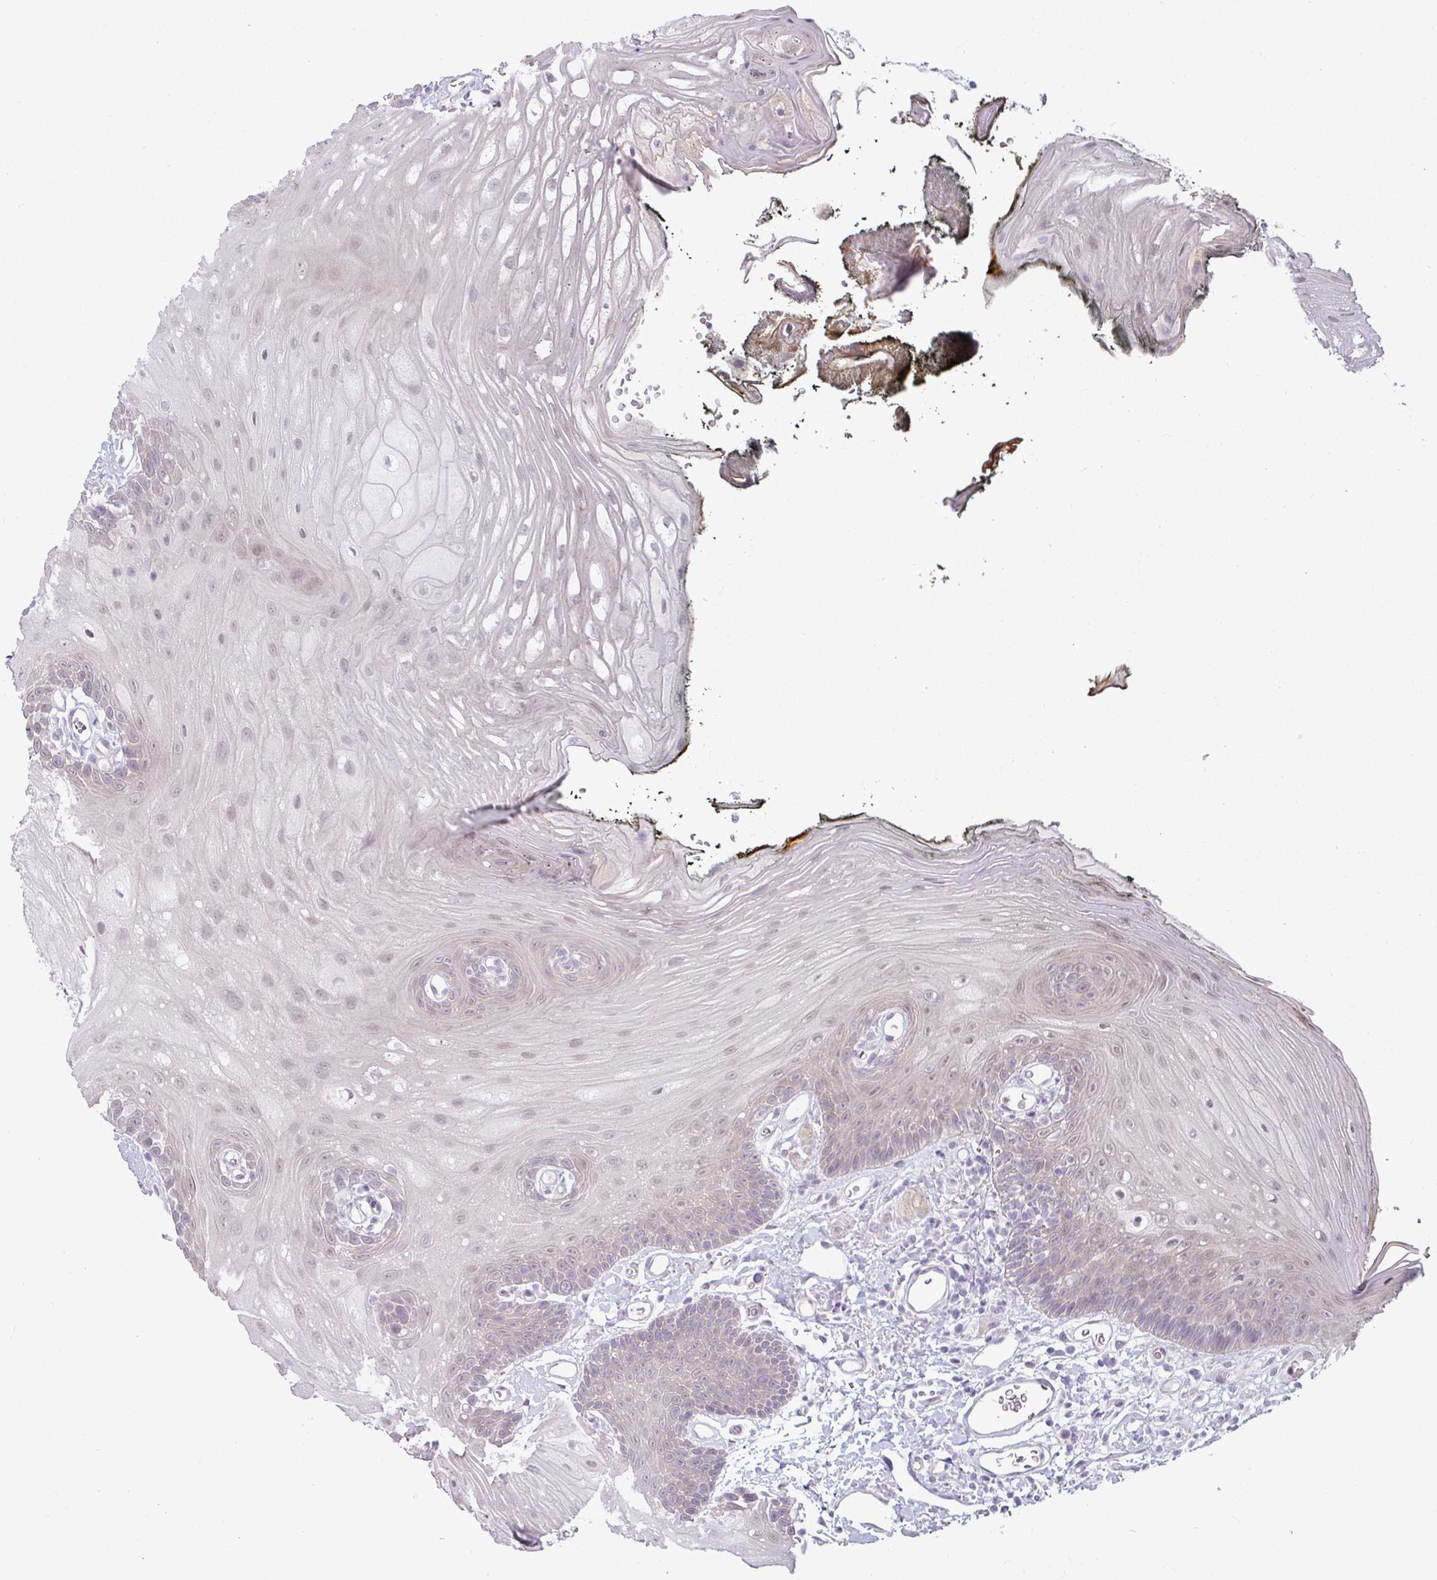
{"staining": {"intensity": "weak", "quantity": "25%-75%", "location": "nuclear"}, "tissue": "oral mucosa", "cell_type": "Squamous epithelial cells", "image_type": "normal", "snomed": [{"axis": "morphology", "description": "Normal tissue, NOS"}, {"axis": "morphology", "description": "Squamous cell carcinoma, NOS"}, {"axis": "topography", "description": "Oral tissue"}, {"axis": "topography", "description": "Head-Neck"}], "caption": "An image of human oral mucosa stained for a protein displays weak nuclear brown staining in squamous epithelial cells.", "gene": "CCDC144A", "patient": {"sex": "female", "age": 81}}